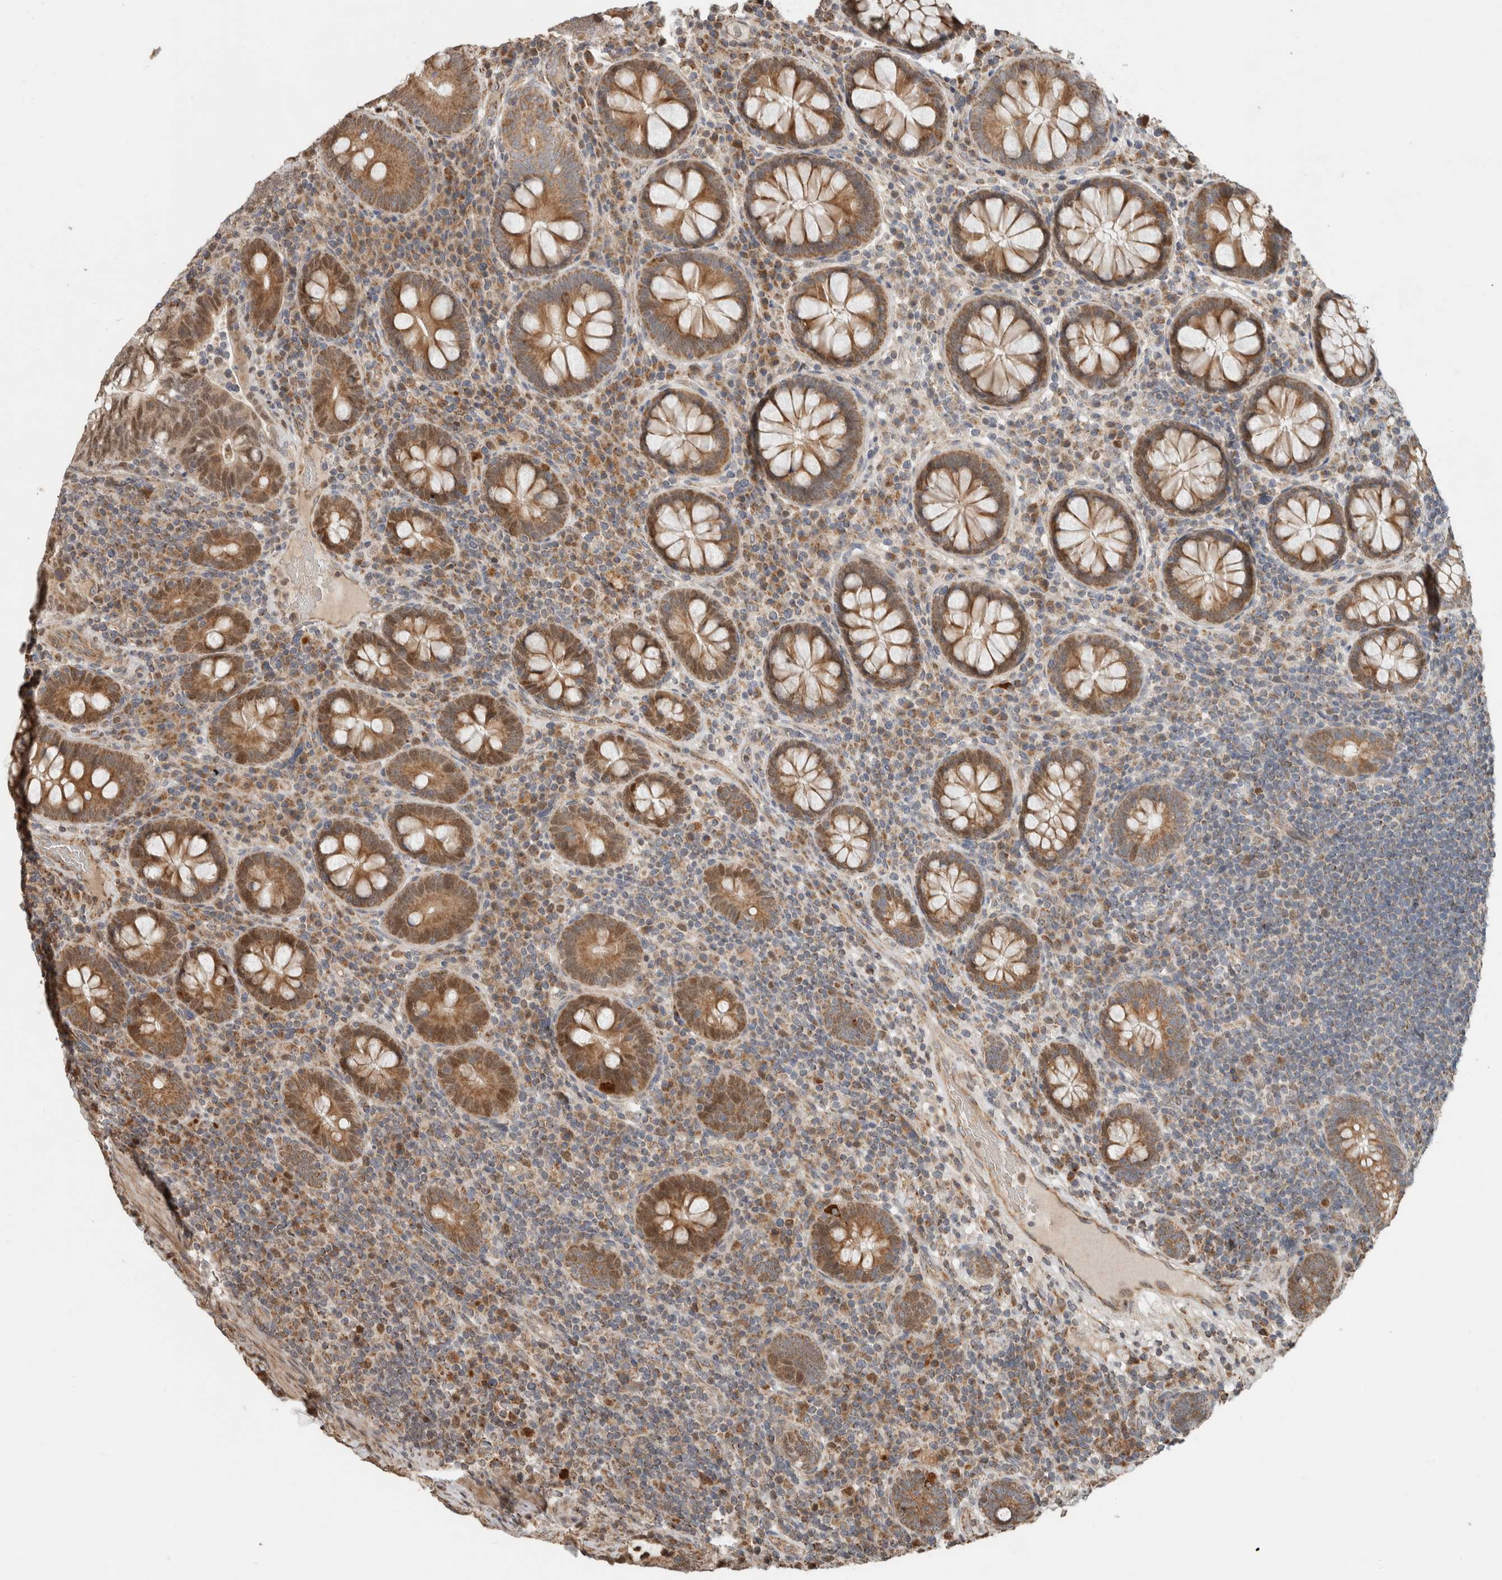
{"staining": {"intensity": "moderate", "quantity": ">75%", "location": "cytoplasmic/membranous,nuclear"}, "tissue": "colorectal cancer", "cell_type": "Tumor cells", "image_type": "cancer", "snomed": [{"axis": "morphology", "description": "Adenocarcinoma, NOS"}, {"axis": "topography", "description": "Colon"}], "caption": "Protein expression by immunohistochemistry demonstrates moderate cytoplasmic/membranous and nuclear expression in approximately >75% of tumor cells in adenocarcinoma (colorectal).", "gene": "GINS4", "patient": {"sex": "female", "age": 66}}